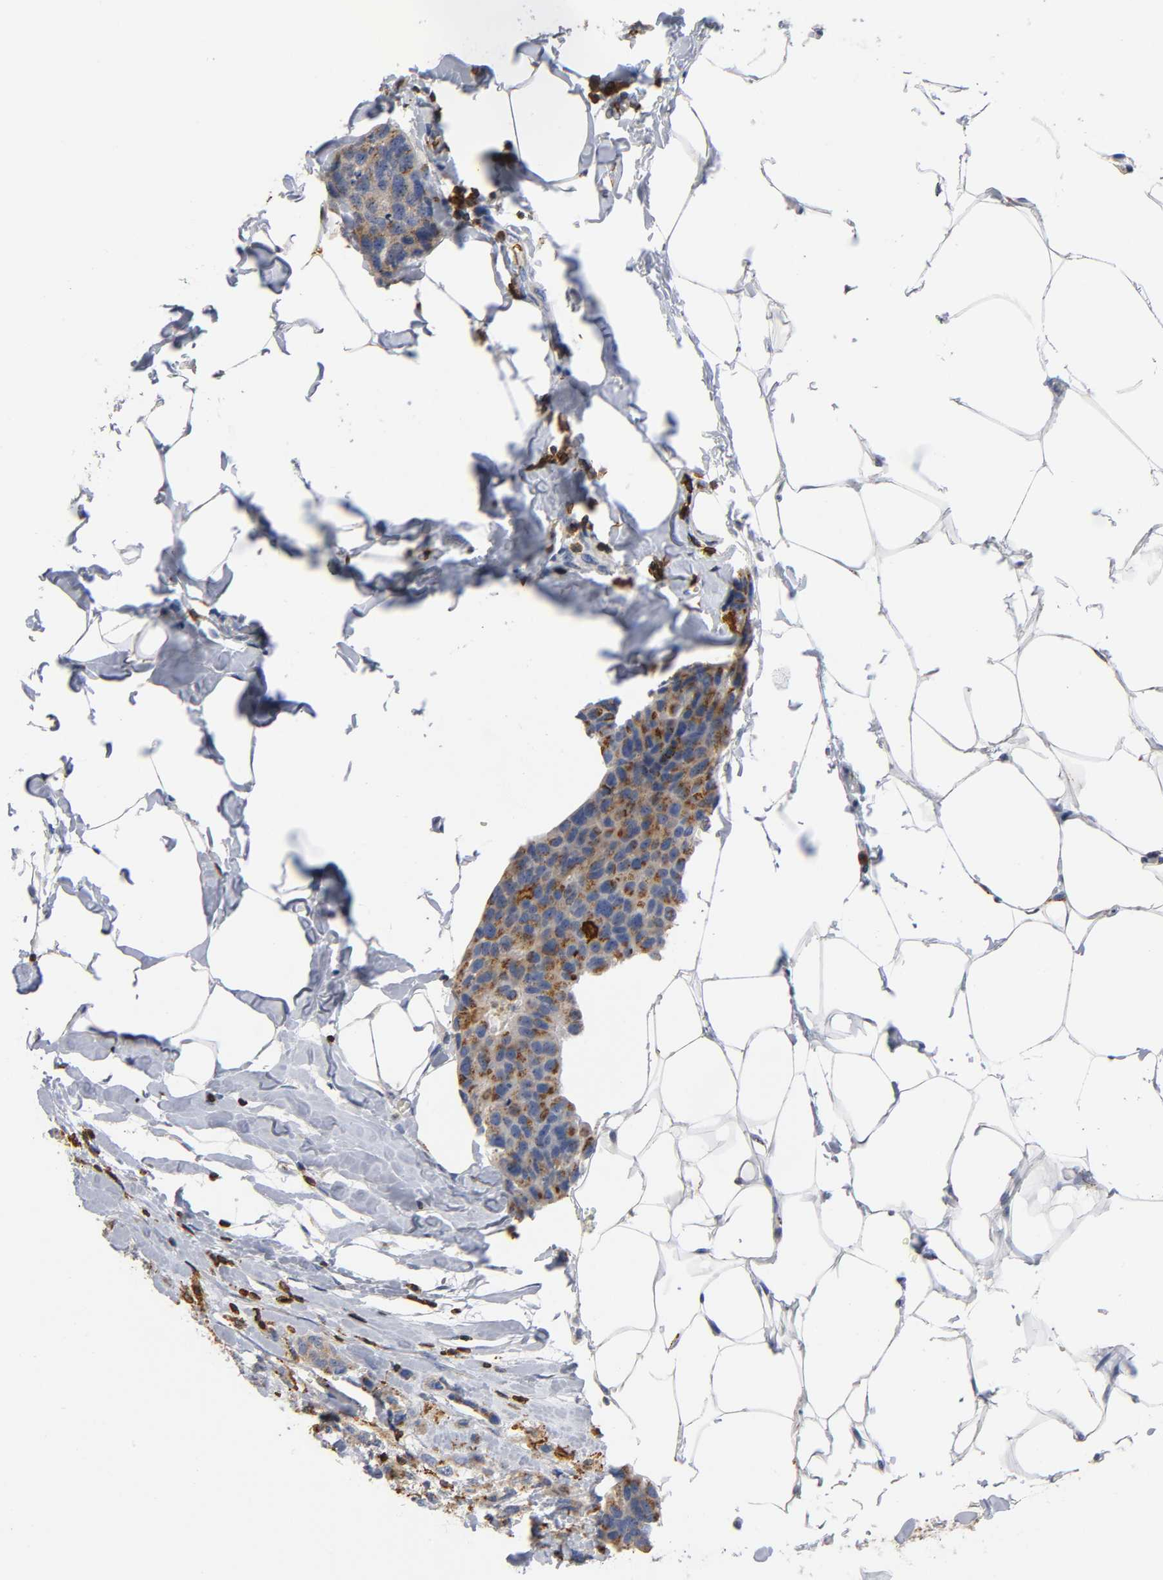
{"staining": {"intensity": "moderate", "quantity": ">75%", "location": "cytoplasmic/membranous"}, "tissue": "breast cancer", "cell_type": "Tumor cells", "image_type": "cancer", "snomed": [{"axis": "morphology", "description": "Normal tissue, NOS"}, {"axis": "morphology", "description": "Duct carcinoma"}, {"axis": "topography", "description": "Breast"}], "caption": "Human intraductal carcinoma (breast) stained with a protein marker exhibits moderate staining in tumor cells.", "gene": "CAPN10", "patient": {"sex": "female", "age": 50}}